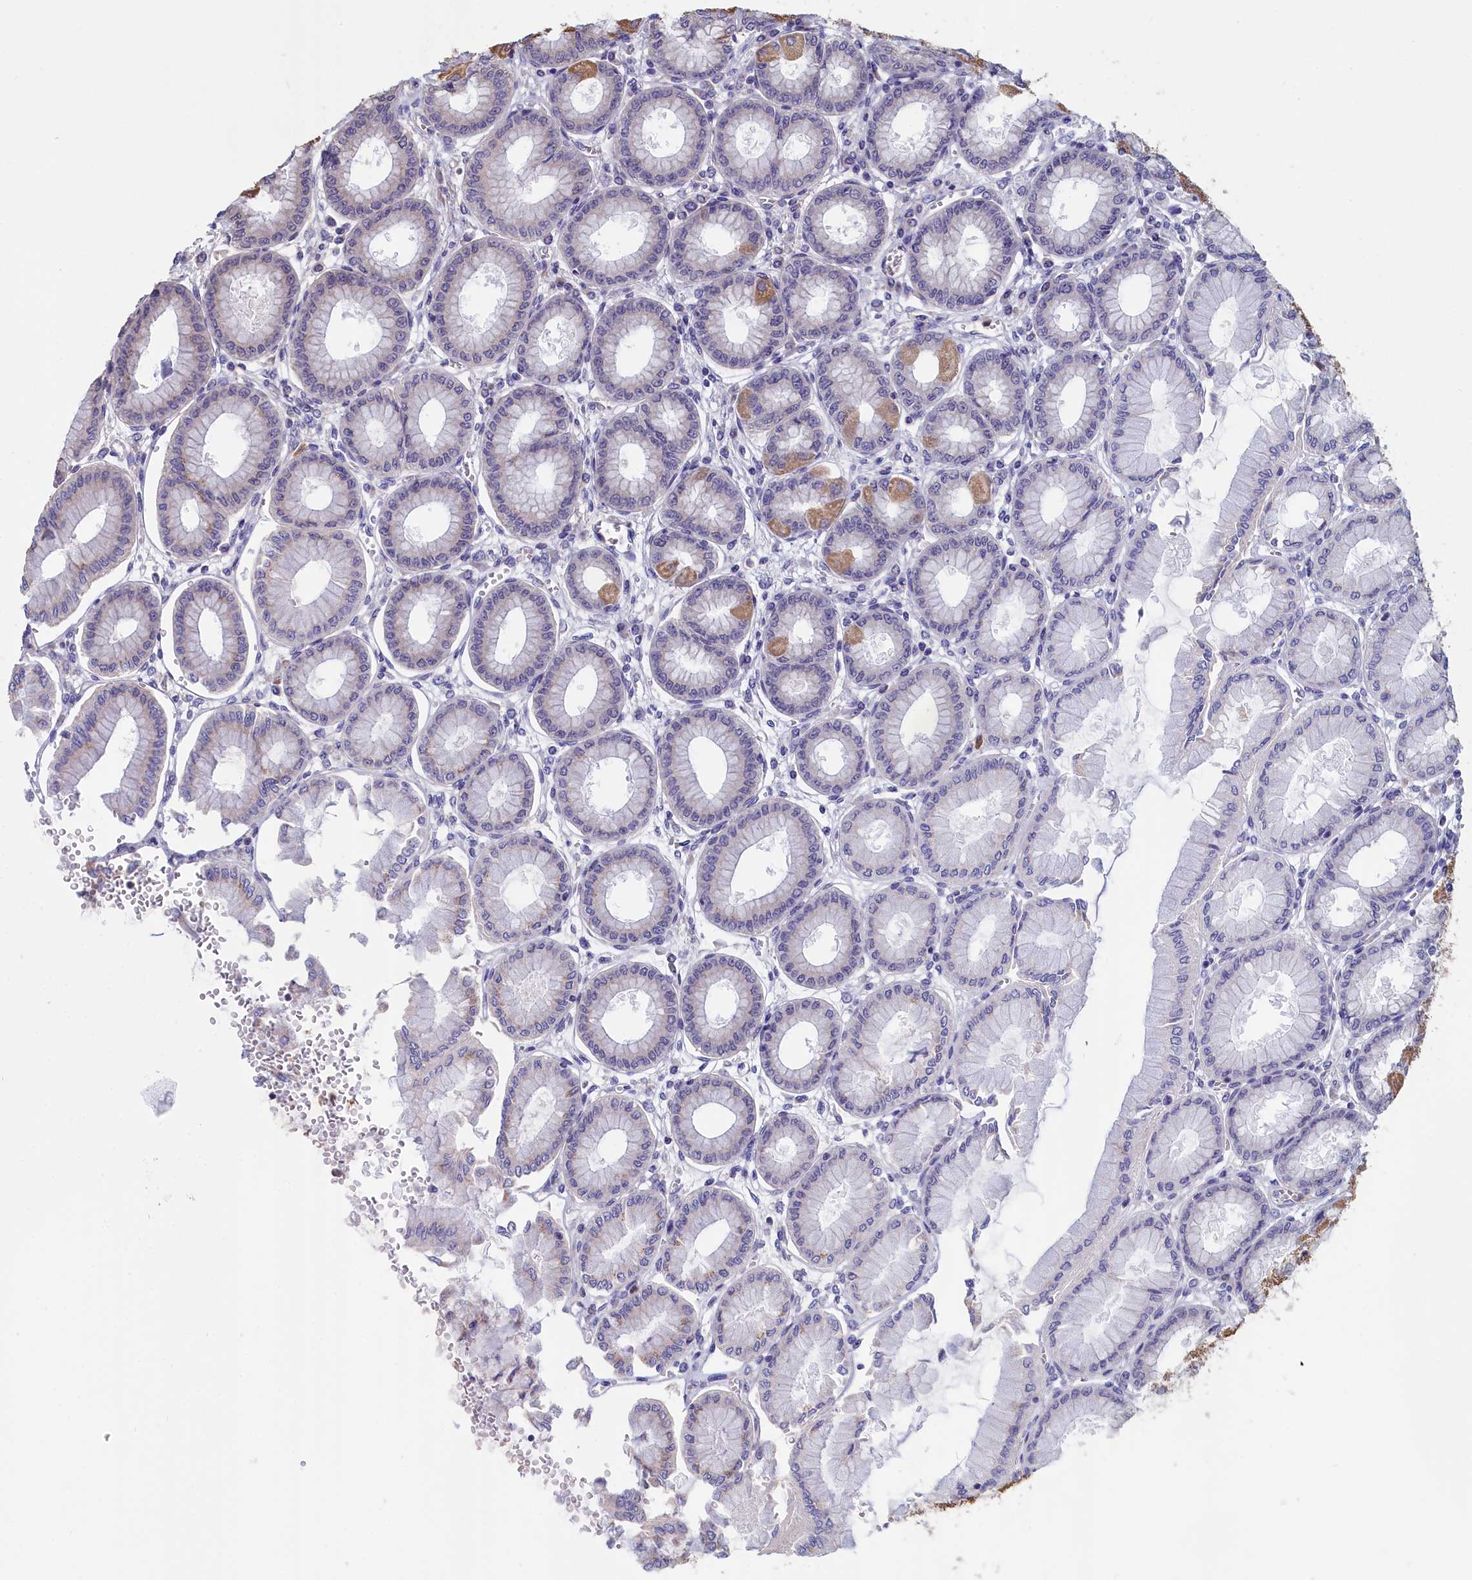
{"staining": {"intensity": "moderate", "quantity": "25%-75%", "location": "cytoplasmic/membranous"}, "tissue": "stomach", "cell_type": "Glandular cells", "image_type": "normal", "snomed": [{"axis": "morphology", "description": "Normal tissue, NOS"}, {"axis": "topography", "description": "Stomach, upper"}], "caption": "The photomicrograph reveals a brown stain indicating the presence of a protein in the cytoplasmic/membranous of glandular cells in stomach. Ihc stains the protein of interest in brown and the nuclei are stained blue.", "gene": "EPB41L4B", "patient": {"sex": "female", "age": 56}}